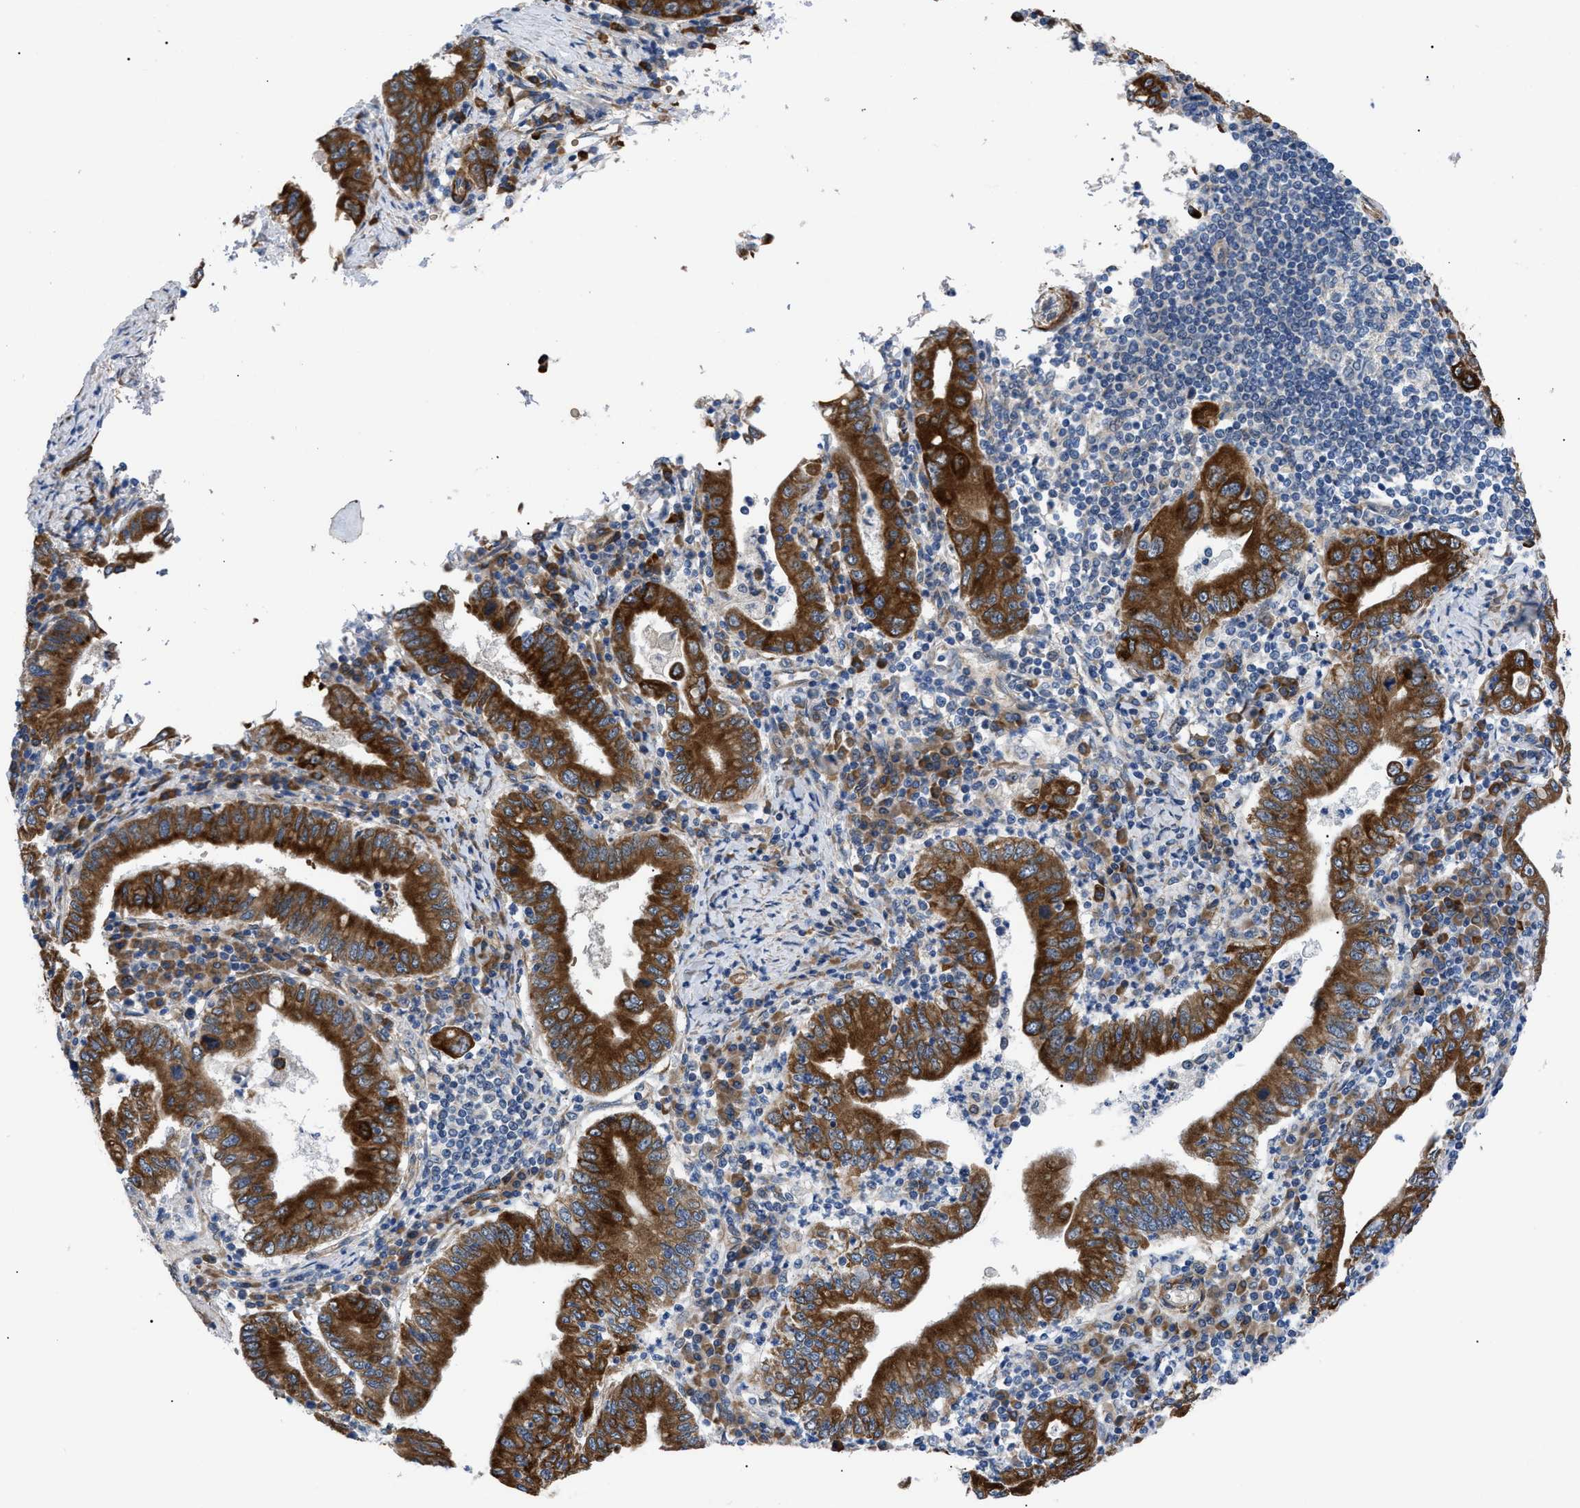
{"staining": {"intensity": "strong", "quantity": ">75%", "location": "cytoplasmic/membranous"}, "tissue": "stomach cancer", "cell_type": "Tumor cells", "image_type": "cancer", "snomed": [{"axis": "morphology", "description": "Normal tissue, NOS"}, {"axis": "morphology", "description": "Adenocarcinoma, NOS"}, {"axis": "topography", "description": "Esophagus"}, {"axis": "topography", "description": "Stomach, upper"}, {"axis": "topography", "description": "Peripheral nerve tissue"}], "caption": "This photomicrograph displays immunohistochemistry staining of human stomach adenocarcinoma, with high strong cytoplasmic/membranous positivity in about >75% of tumor cells.", "gene": "MYO10", "patient": {"sex": "male", "age": 62}}